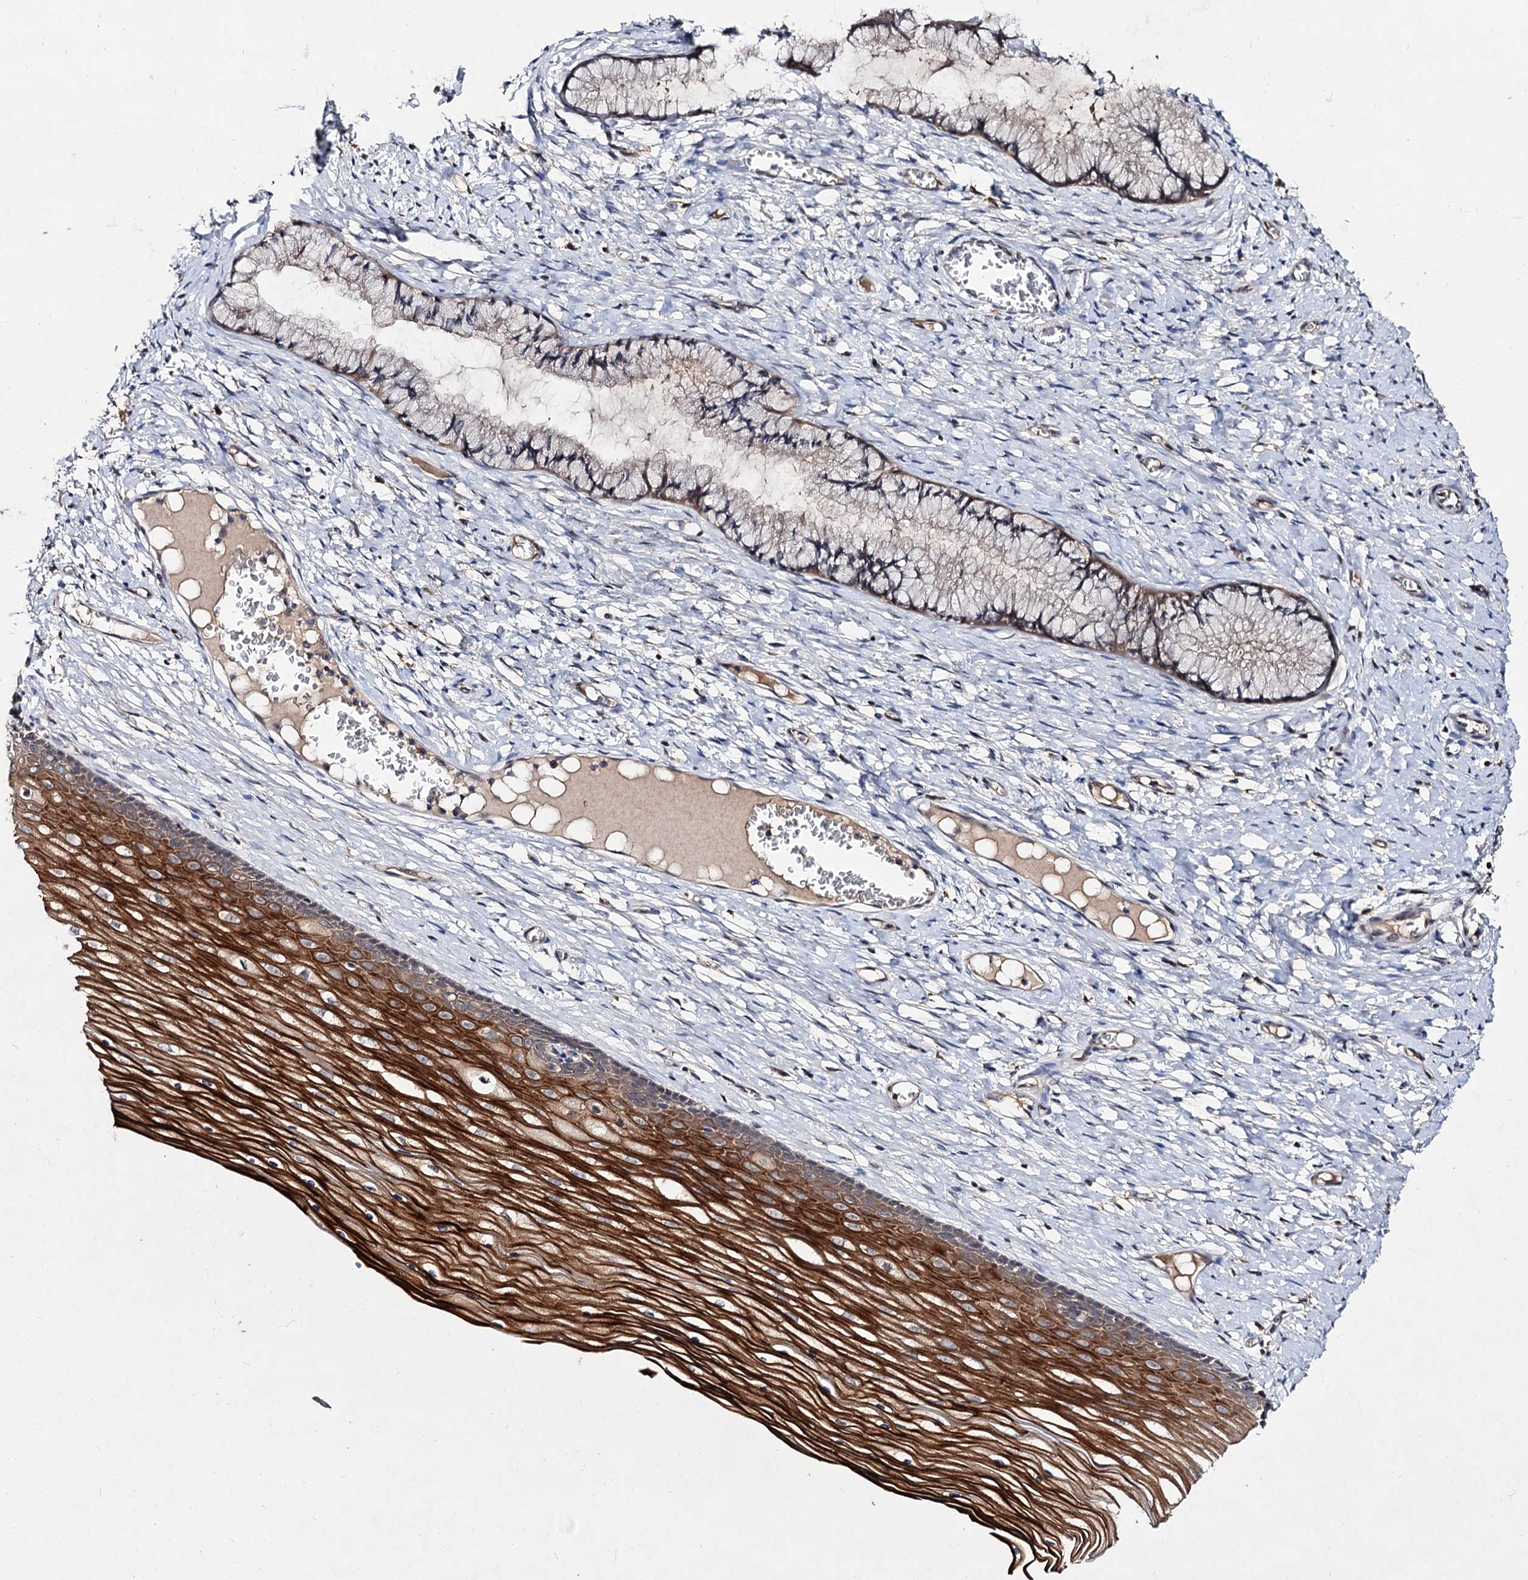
{"staining": {"intensity": "negative", "quantity": "none", "location": "none"}, "tissue": "cervix", "cell_type": "Glandular cells", "image_type": "normal", "snomed": [{"axis": "morphology", "description": "Normal tissue, NOS"}, {"axis": "topography", "description": "Cervix"}], "caption": "Immunohistochemistry image of benign cervix stained for a protein (brown), which shows no staining in glandular cells.", "gene": "ACTR6", "patient": {"sex": "female", "age": 42}}